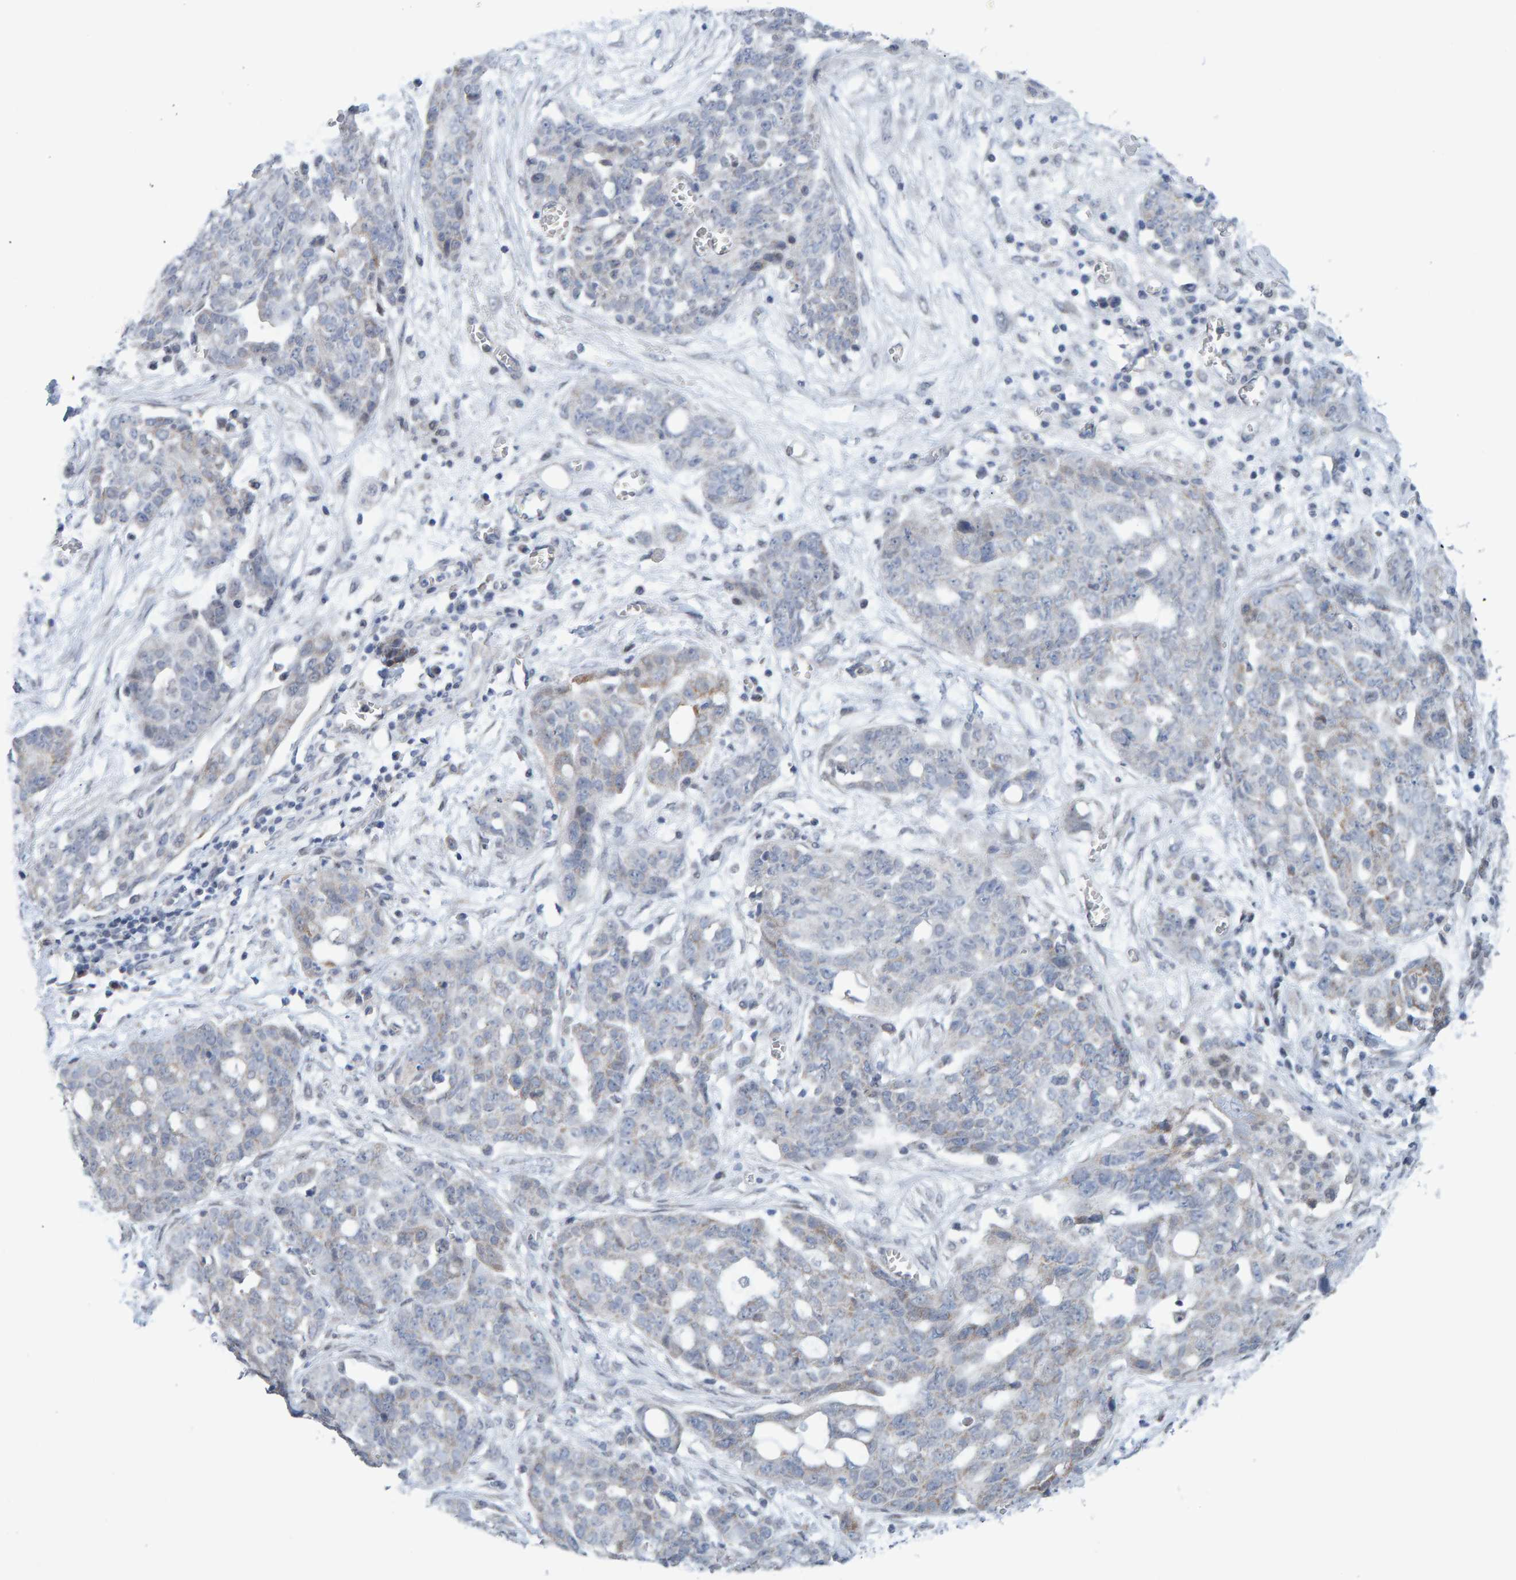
{"staining": {"intensity": "weak", "quantity": "<25%", "location": "cytoplasmic/membranous"}, "tissue": "ovarian cancer", "cell_type": "Tumor cells", "image_type": "cancer", "snomed": [{"axis": "morphology", "description": "Cystadenocarcinoma, serous, NOS"}, {"axis": "topography", "description": "Soft tissue"}, {"axis": "topography", "description": "Ovary"}], "caption": "Photomicrograph shows no protein staining in tumor cells of serous cystadenocarcinoma (ovarian) tissue. Brightfield microscopy of IHC stained with DAB (brown) and hematoxylin (blue), captured at high magnification.", "gene": "USP43", "patient": {"sex": "female", "age": 57}}